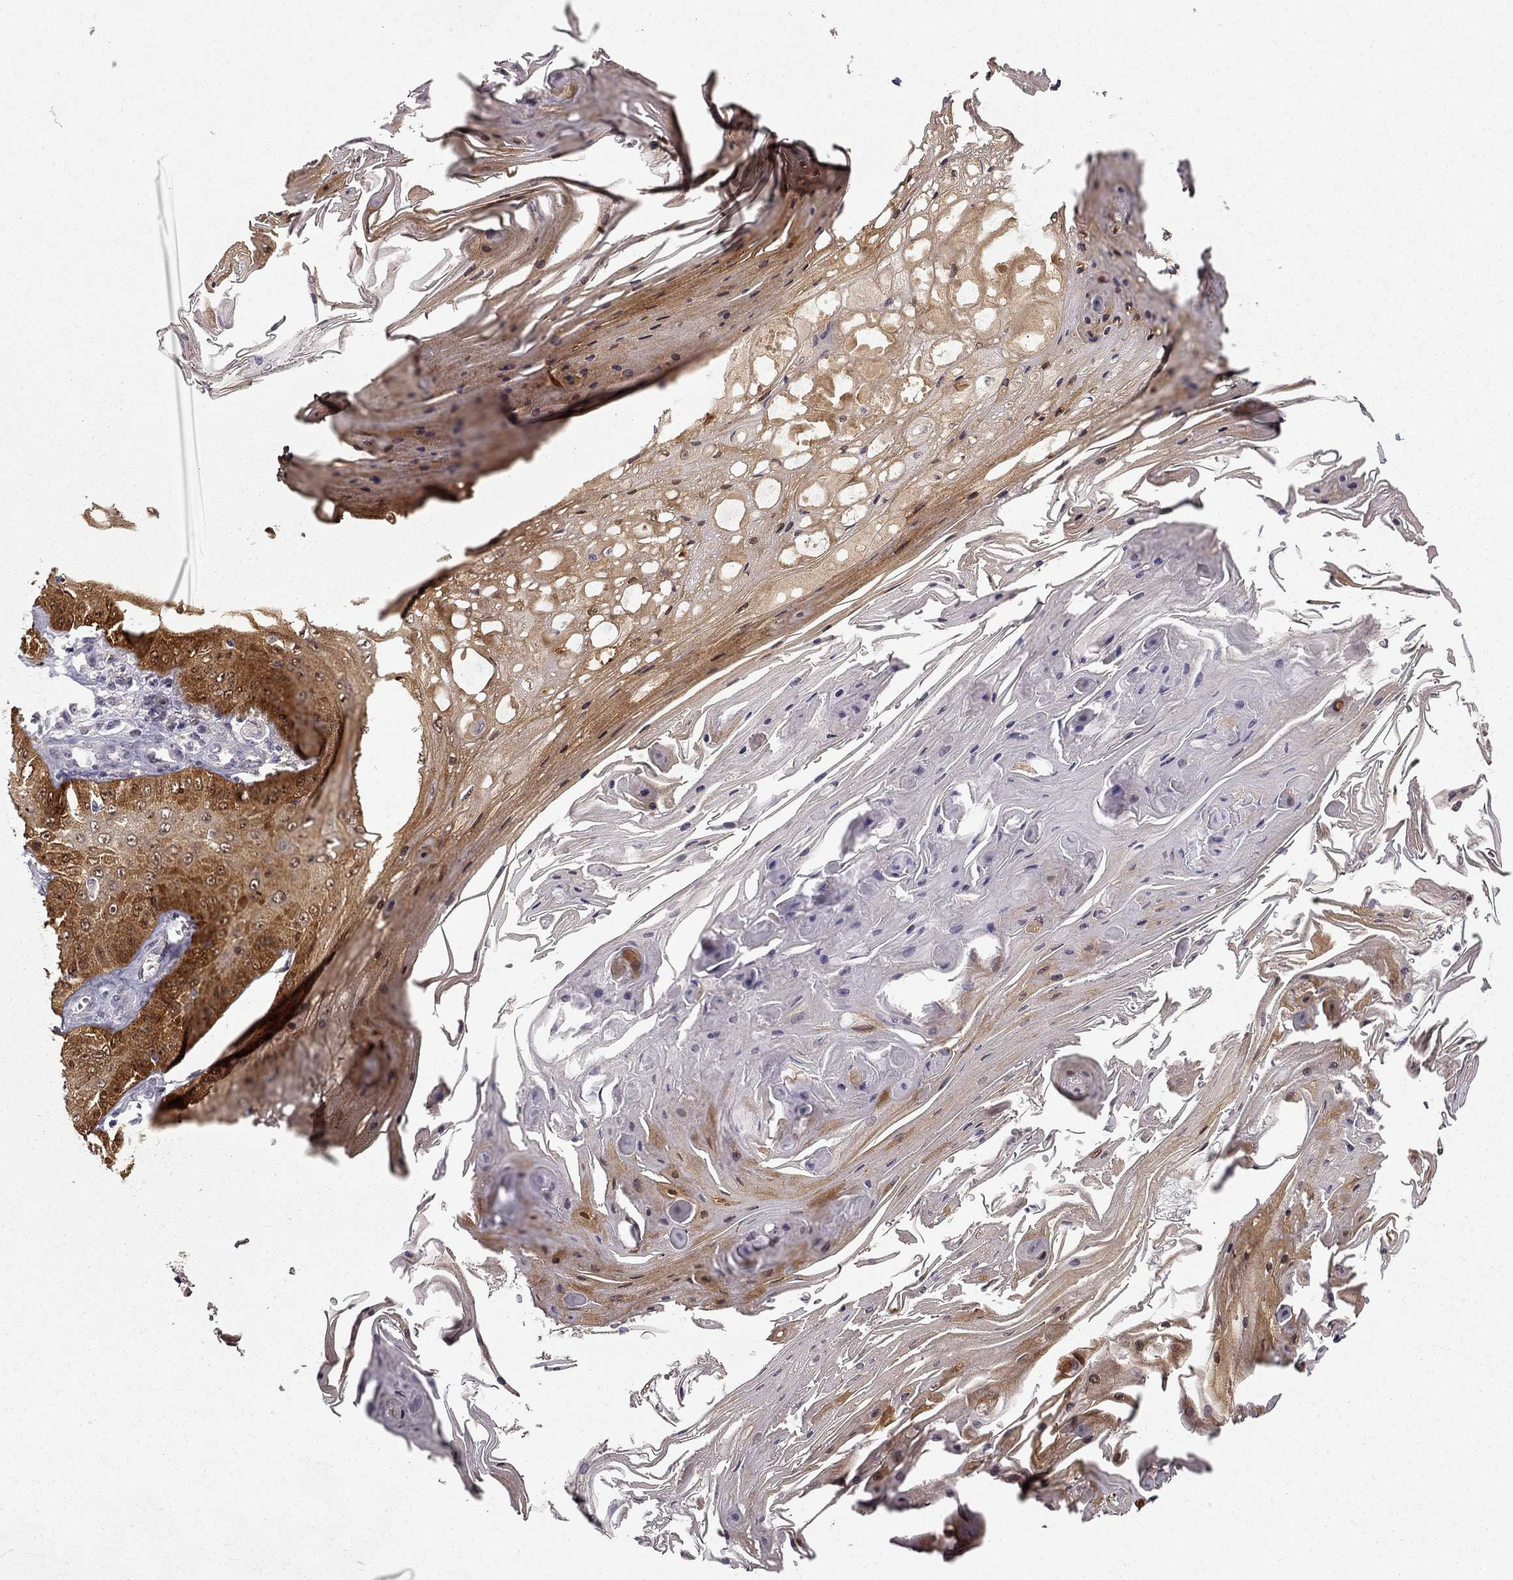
{"staining": {"intensity": "strong", "quantity": "<25%", "location": "cytoplasmic/membranous"}, "tissue": "skin cancer", "cell_type": "Tumor cells", "image_type": "cancer", "snomed": [{"axis": "morphology", "description": "Squamous cell carcinoma, NOS"}, {"axis": "topography", "description": "Skin"}], "caption": "Protein staining of squamous cell carcinoma (skin) tissue demonstrates strong cytoplasmic/membranous staining in about <25% of tumor cells. (DAB IHC with brightfield microscopy, high magnification).", "gene": "NQO1", "patient": {"sex": "male", "age": 70}}